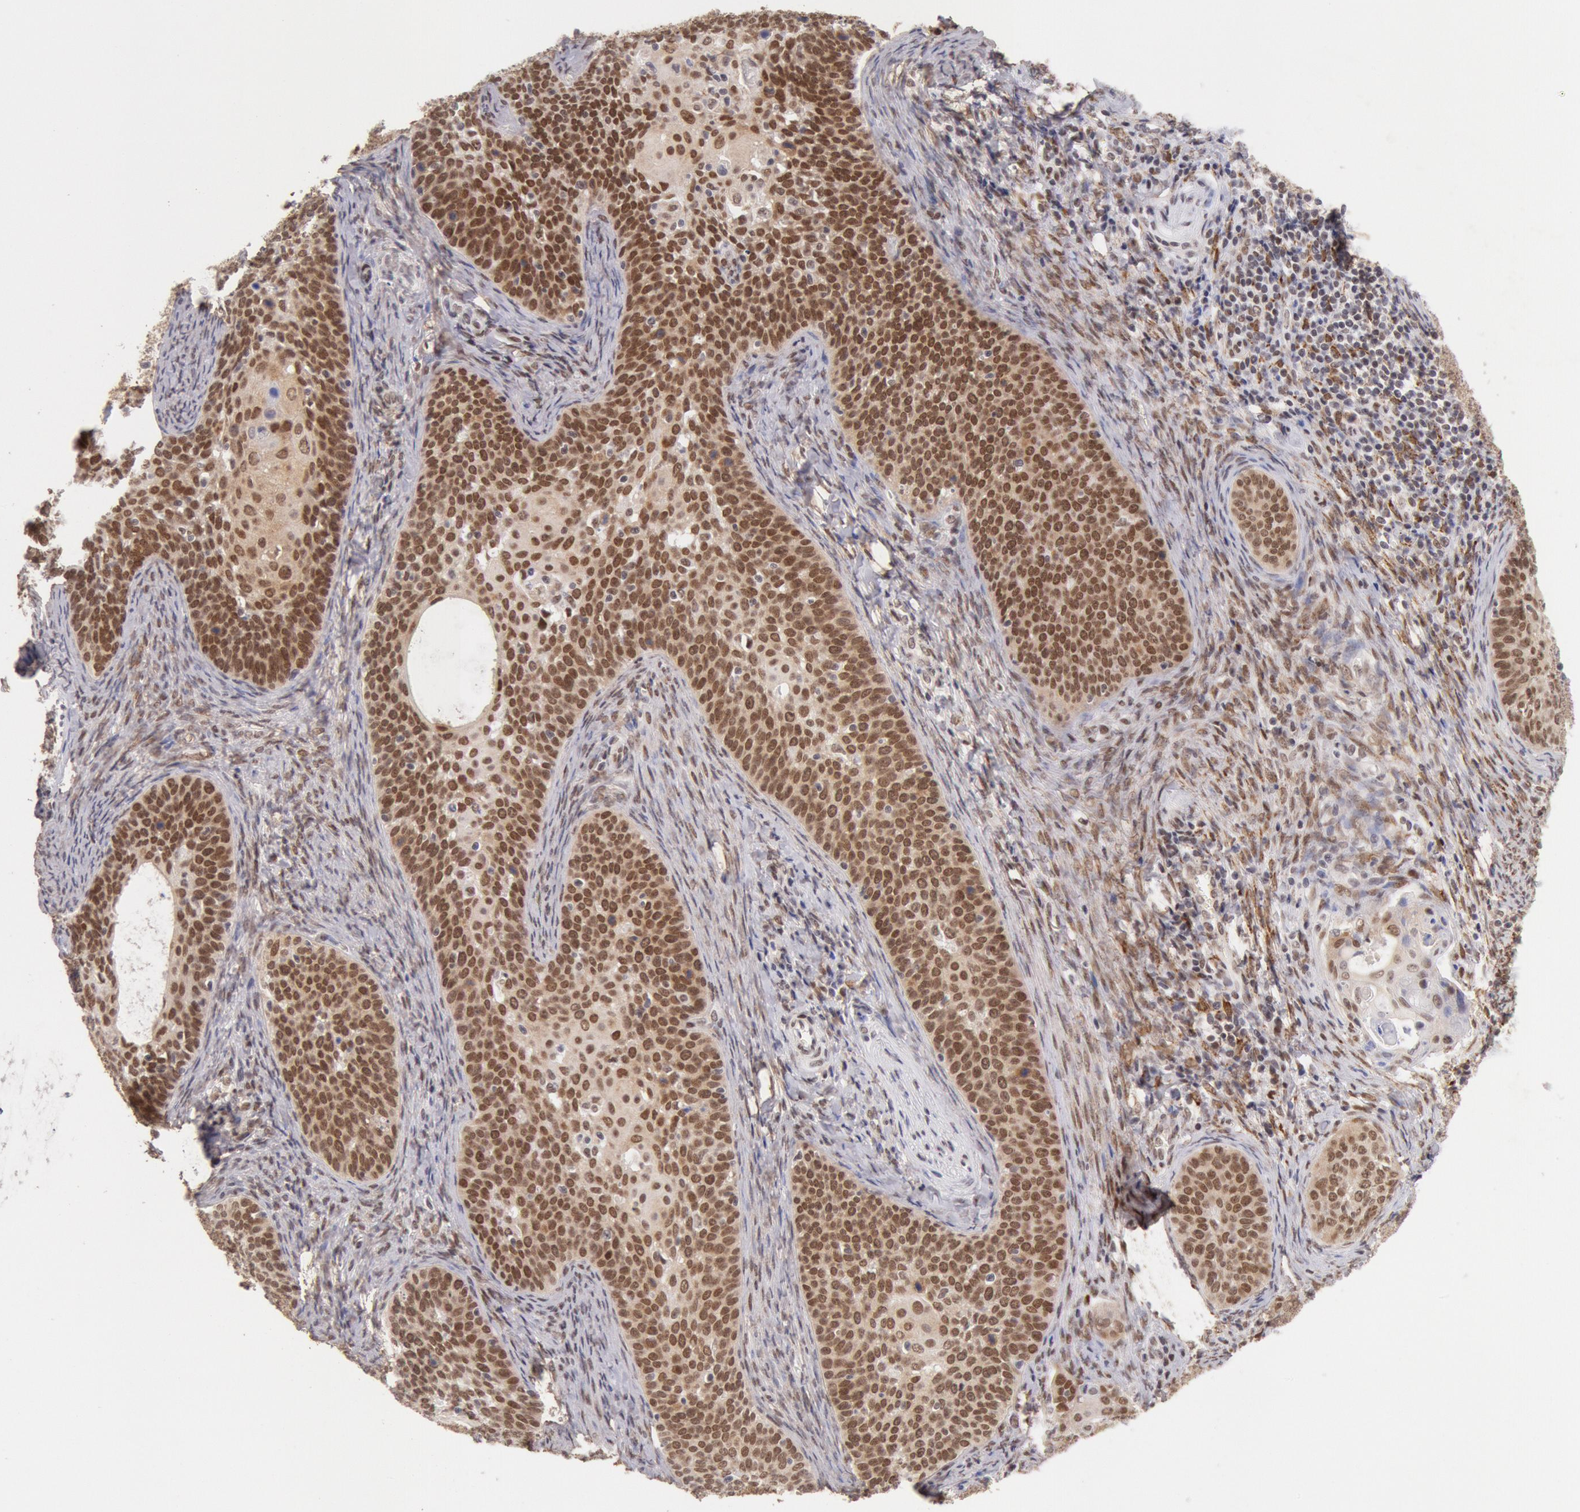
{"staining": {"intensity": "strong", "quantity": ">75%", "location": "cytoplasmic/membranous,nuclear"}, "tissue": "cervical cancer", "cell_type": "Tumor cells", "image_type": "cancer", "snomed": [{"axis": "morphology", "description": "Squamous cell carcinoma, NOS"}, {"axis": "topography", "description": "Cervix"}], "caption": "The immunohistochemical stain labels strong cytoplasmic/membranous and nuclear expression in tumor cells of cervical cancer tissue. (Brightfield microscopy of DAB IHC at high magnification).", "gene": "CDKN2B", "patient": {"sex": "female", "age": 33}}